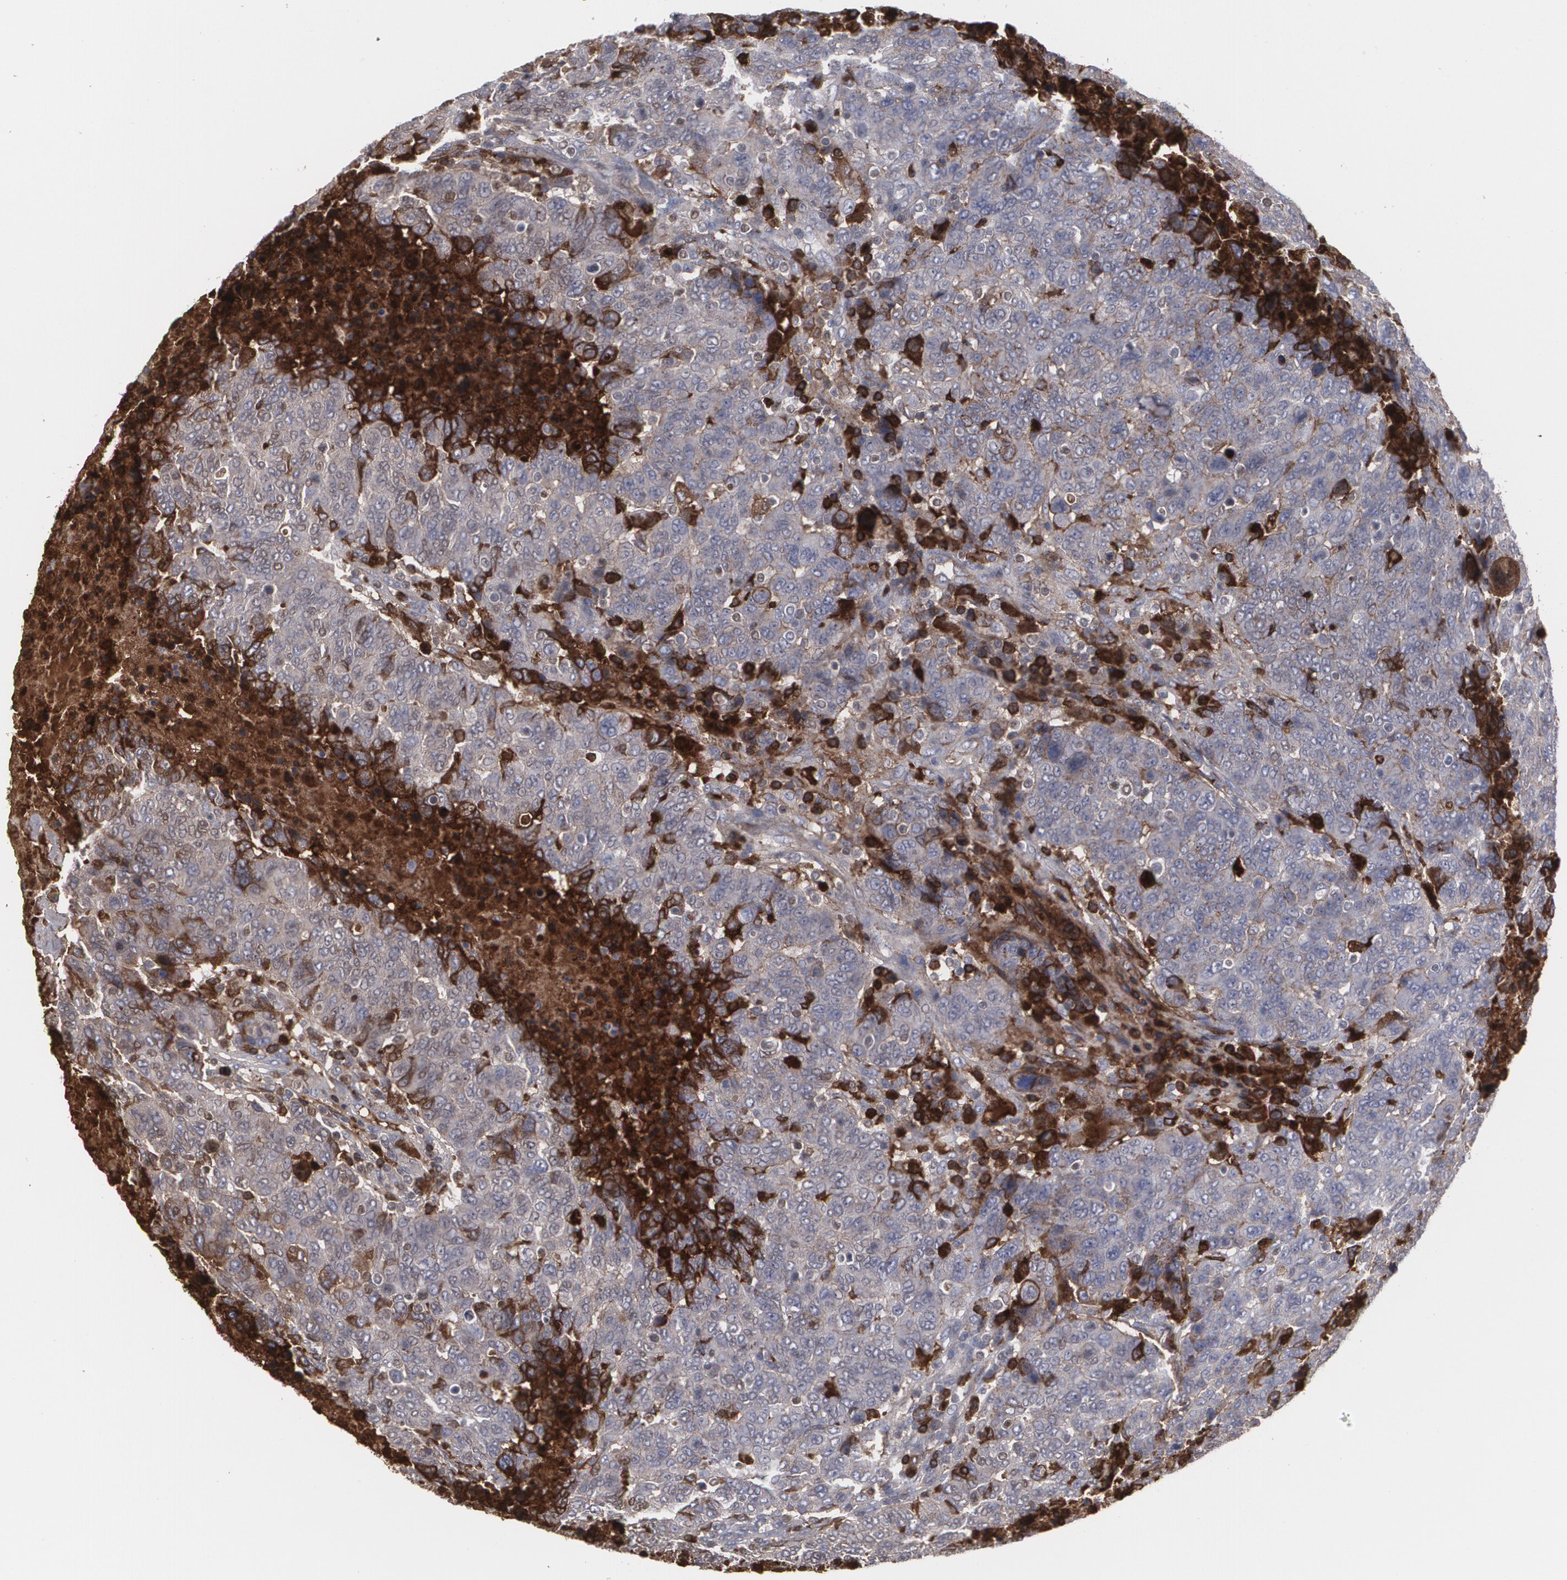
{"staining": {"intensity": "moderate", "quantity": "<25%", "location": "cytoplasmic/membranous"}, "tissue": "breast cancer", "cell_type": "Tumor cells", "image_type": "cancer", "snomed": [{"axis": "morphology", "description": "Duct carcinoma"}, {"axis": "topography", "description": "Breast"}], "caption": "Protein expression analysis of human breast cancer reveals moderate cytoplasmic/membranous staining in approximately <25% of tumor cells. Using DAB (brown) and hematoxylin (blue) stains, captured at high magnification using brightfield microscopy.", "gene": "LRG1", "patient": {"sex": "female", "age": 37}}